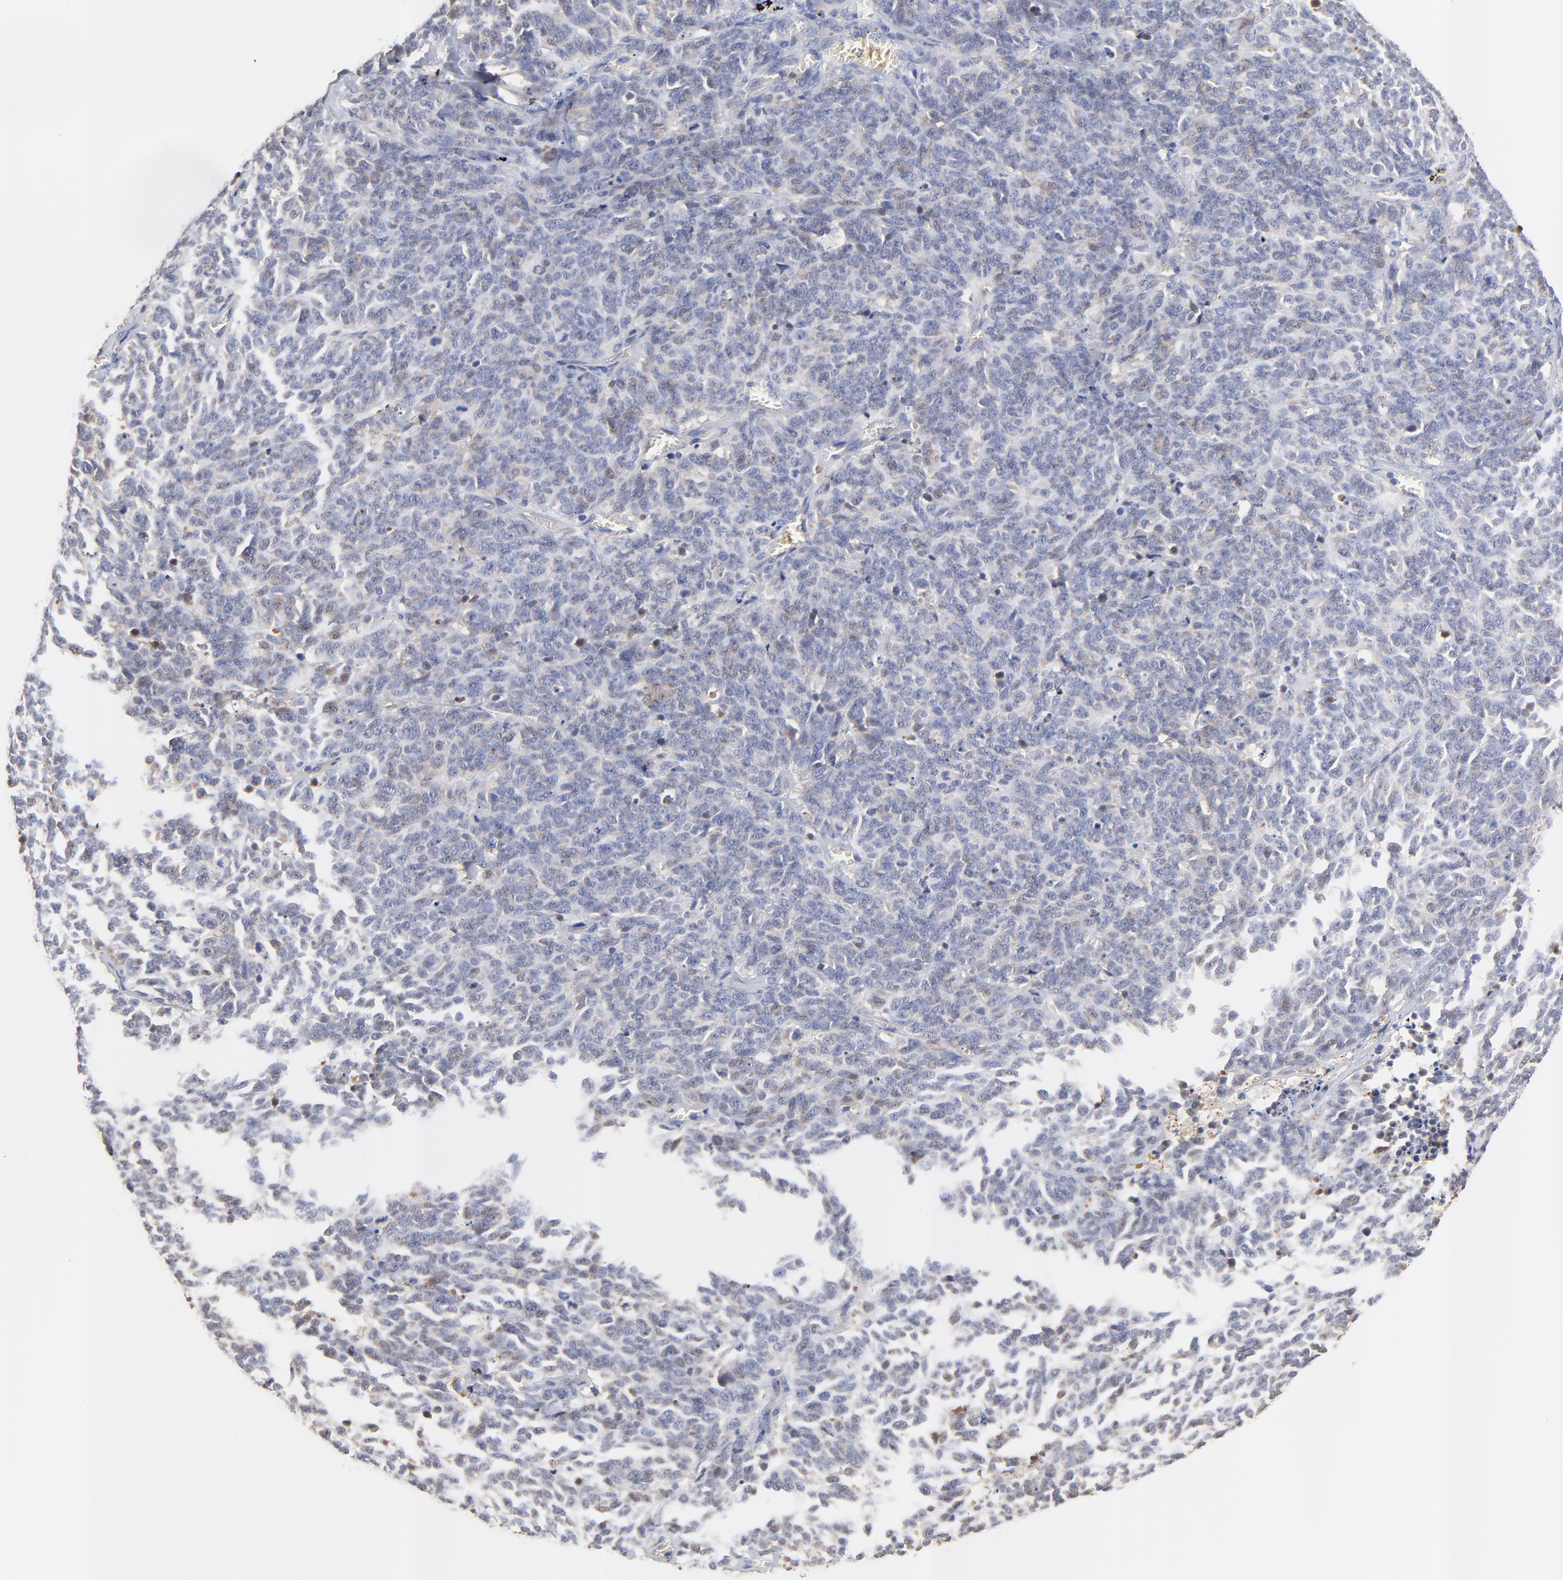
{"staining": {"intensity": "weak", "quantity": "<25%", "location": "cytoplasmic/membranous"}, "tissue": "lung cancer", "cell_type": "Tumor cells", "image_type": "cancer", "snomed": [{"axis": "morphology", "description": "Neoplasm, malignant, NOS"}, {"axis": "topography", "description": "Lung"}], "caption": "Immunohistochemistry image of human lung neoplasm (malignant) stained for a protein (brown), which demonstrates no positivity in tumor cells.", "gene": "FBXL2", "patient": {"sex": "female", "age": 58}}